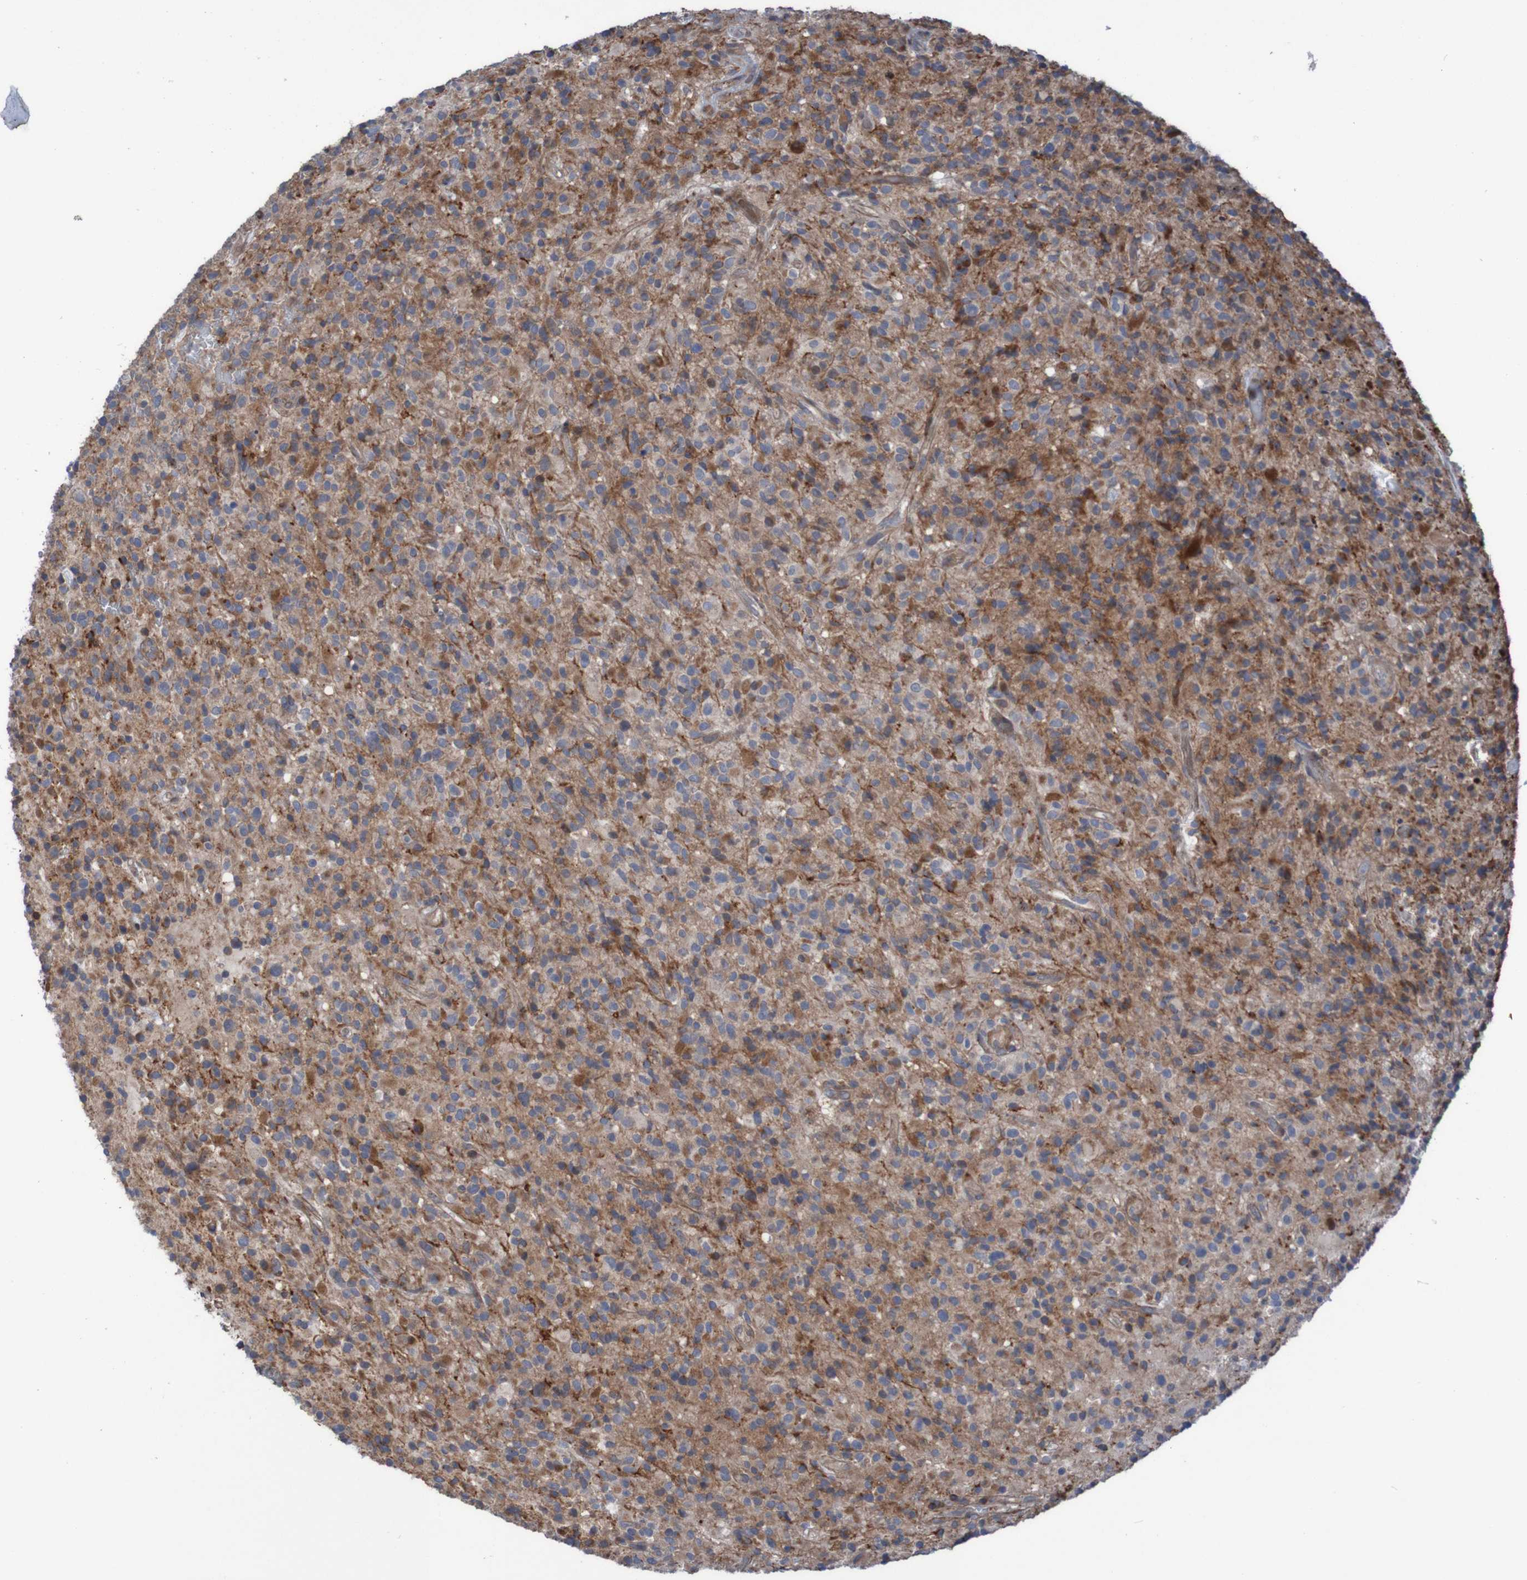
{"staining": {"intensity": "moderate", "quantity": "25%-75%", "location": "cytoplasmic/membranous"}, "tissue": "glioma", "cell_type": "Tumor cells", "image_type": "cancer", "snomed": [{"axis": "morphology", "description": "Glioma, malignant, High grade"}, {"axis": "topography", "description": "Brain"}], "caption": "The micrograph shows immunohistochemical staining of high-grade glioma (malignant). There is moderate cytoplasmic/membranous staining is present in approximately 25%-75% of tumor cells.", "gene": "PDGFB", "patient": {"sex": "male", "age": 71}}